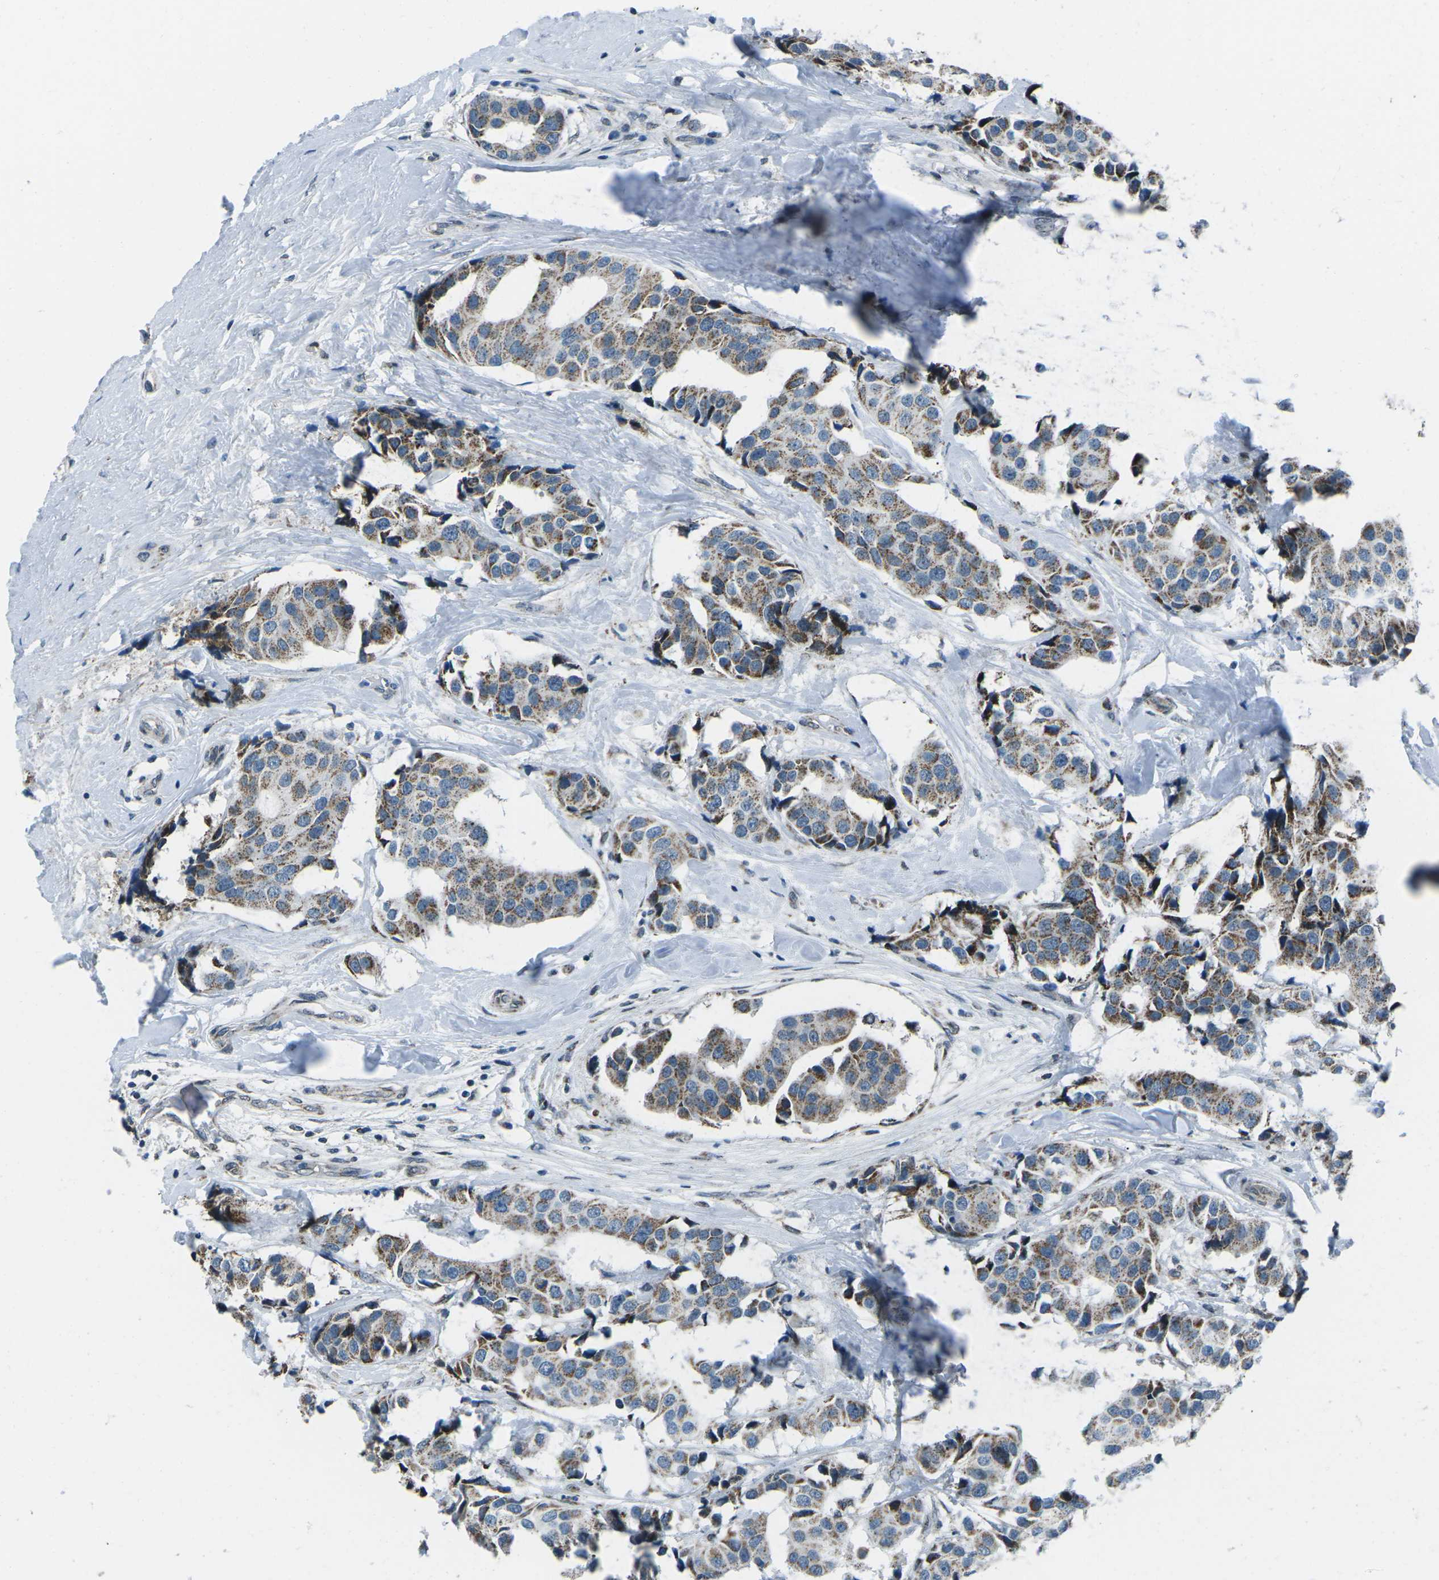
{"staining": {"intensity": "moderate", "quantity": ">75%", "location": "cytoplasmic/membranous"}, "tissue": "breast cancer", "cell_type": "Tumor cells", "image_type": "cancer", "snomed": [{"axis": "morphology", "description": "Normal tissue, NOS"}, {"axis": "morphology", "description": "Duct carcinoma"}, {"axis": "topography", "description": "Breast"}], "caption": "A medium amount of moderate cytoplasmic/membranous expression is seen in about >75% of tumor cells in breast cancer tissue. Using DAB (brown) and hematoxylin (blue) stains, captured at high magnification using brightfield microscopy.", "gene": "RFESD", "patient": {"sex": "female", "age": 39}}